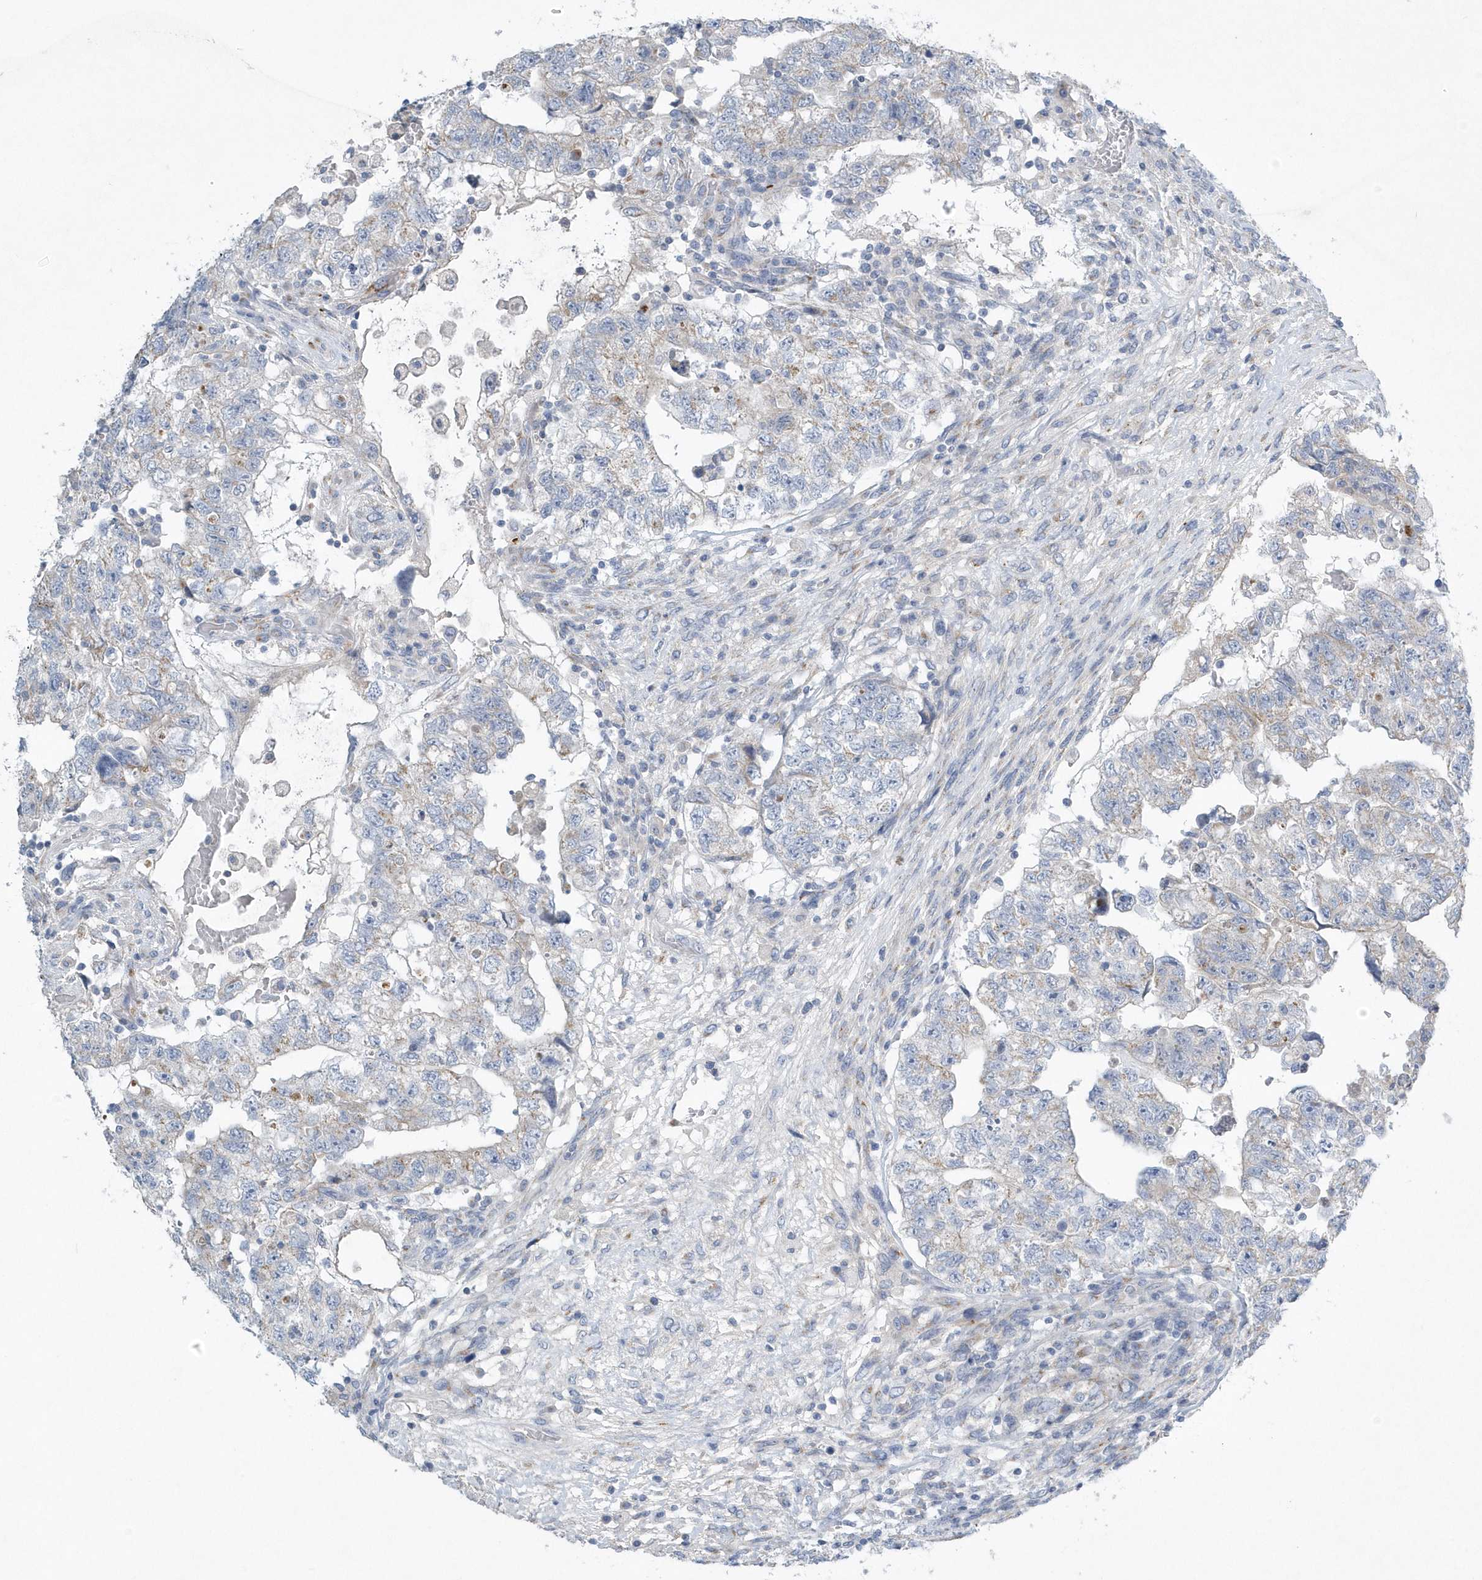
{"staining": {"intensity": "weak", "quantity": "25%-75%", "location": "cytoplasmic/membranous"}, "tissue": "testis cancer", "cell_type": "Tumor cells", "image_type": "cancer", "snomed": [{"axis": "morphology", "description": "Carcinoma, Embryonal, NOS"}, {"axis": "topography", "description": "Testis"}], "caption": "IHC photomicrograph of neoplastic tissue: testis cancer stained using immunohistochemistry reveals low levels of weak protein expression localized specifically in the cytoplasmic/membranous of tumor cells, appearing as a cytoplasmic/membranous brown color.", "gene": "SPATA18", "patient": {"sex": "male", "age": 36}}